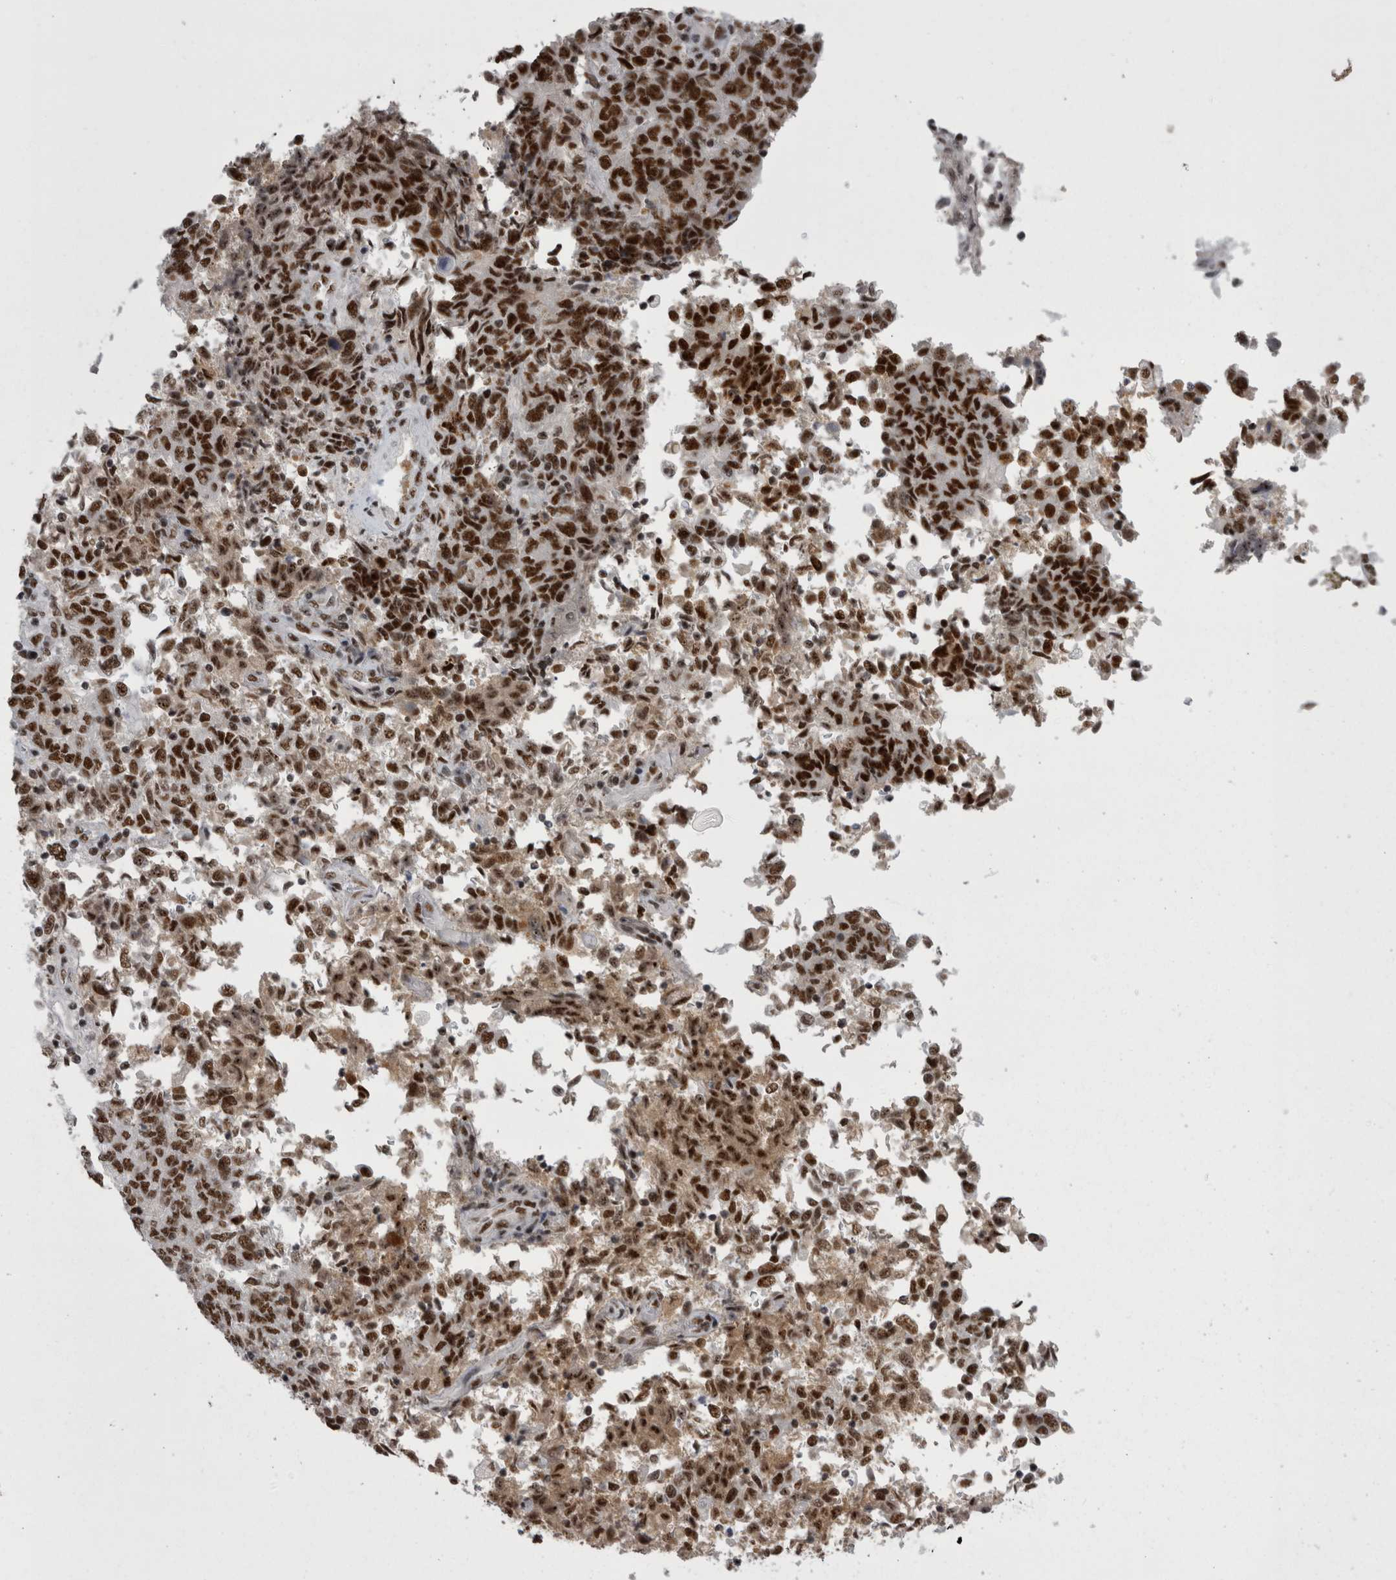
{"staining": {"intensity": "strong", "quantity": ">75%", "location": "nuclear"}, "tissue": "endometrial cancer", "cell_type": "Tumor cells", "image_type": "cancer", "snomed": [{"axis": "morphology", "description": "Adenocarcinoma, NOS"}, {"axis": "topography", "description": "Endometrium"}], "caption": "Human adenocarcinoma (endometrial) stained with a brown dye displays strong nuclear positive positivity in approximately >75% of tumor cells.", "gene": "SNRNP40", "patient": {"sex": "female", "age": 80}}